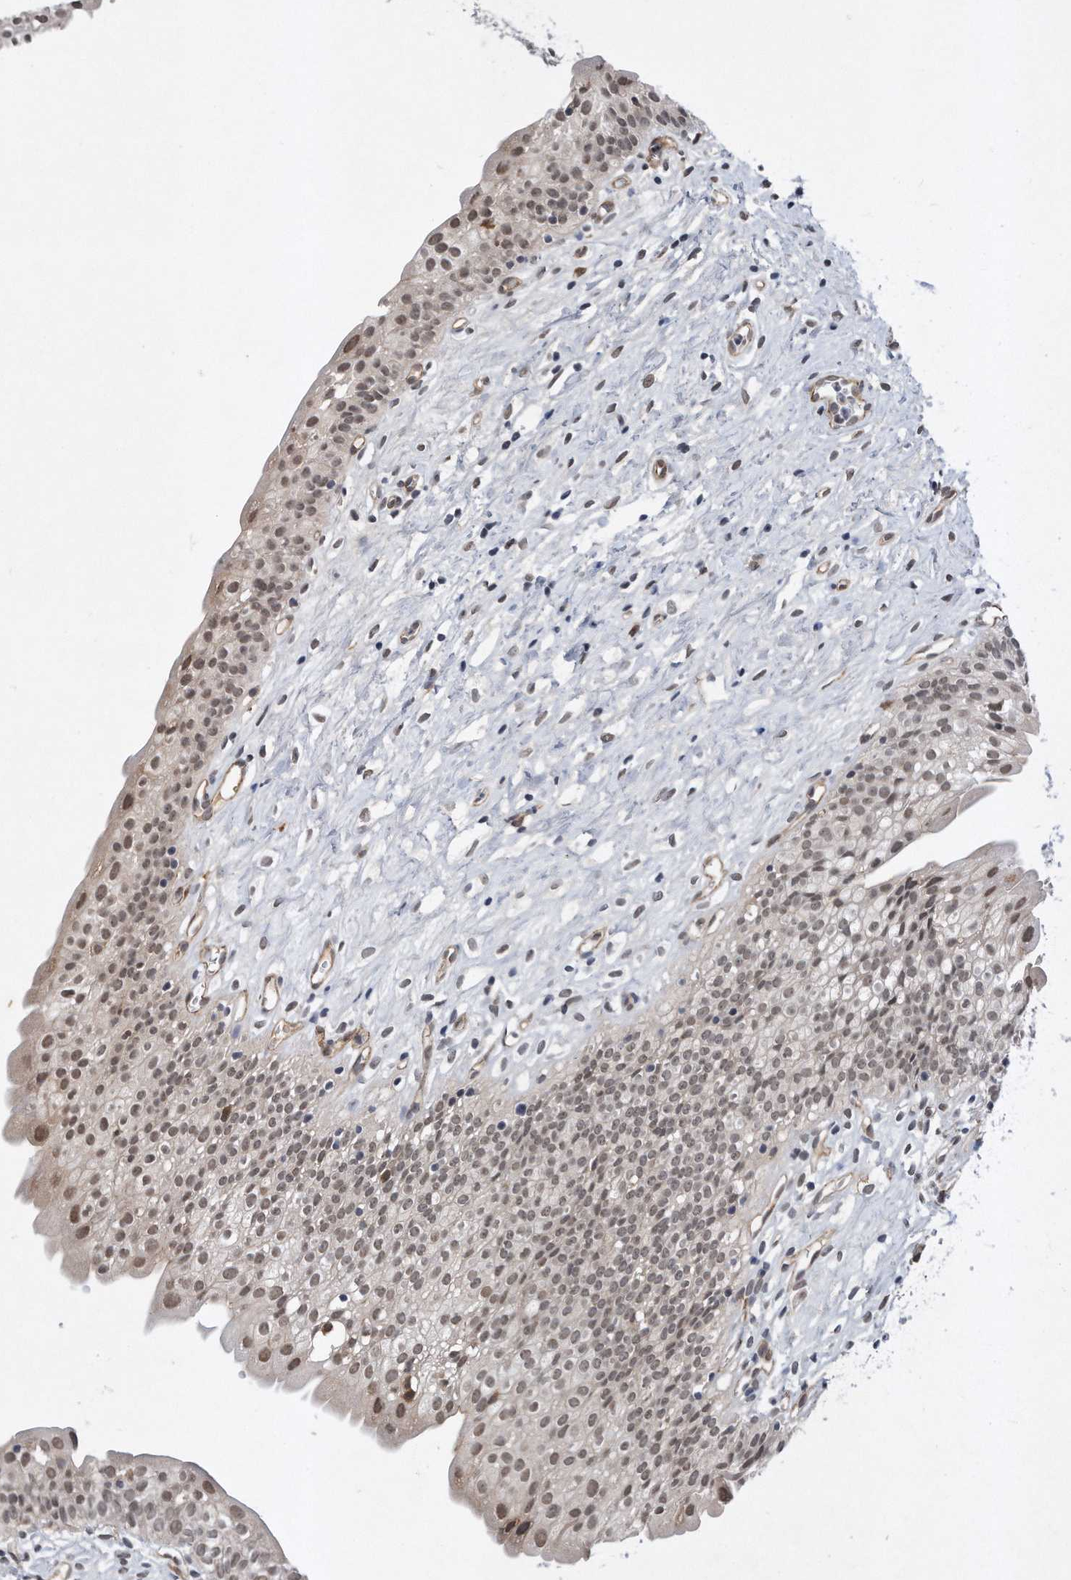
{"staining": {"intensity": "weak", "quantity": ">75%", "location": "nuclear"}, "tissue": "urinary bladder", "cell_type": "Urothelial cells", "image_type": "normal", "snomed": [{"axis": "morphology", "description": "Normal tissue, NOS"}, {"axis": "topography", "description": "Urinary bladder"}], "caption": "Brown immunohistochemical staining in unremarkable human urinary bladder displays weak nuclear positivity in approximately >75% of urothelial cells. Nuclei are stained in blue.", "gene": "TP53INP1", "patient": {"sex": "male", "age": 51}}